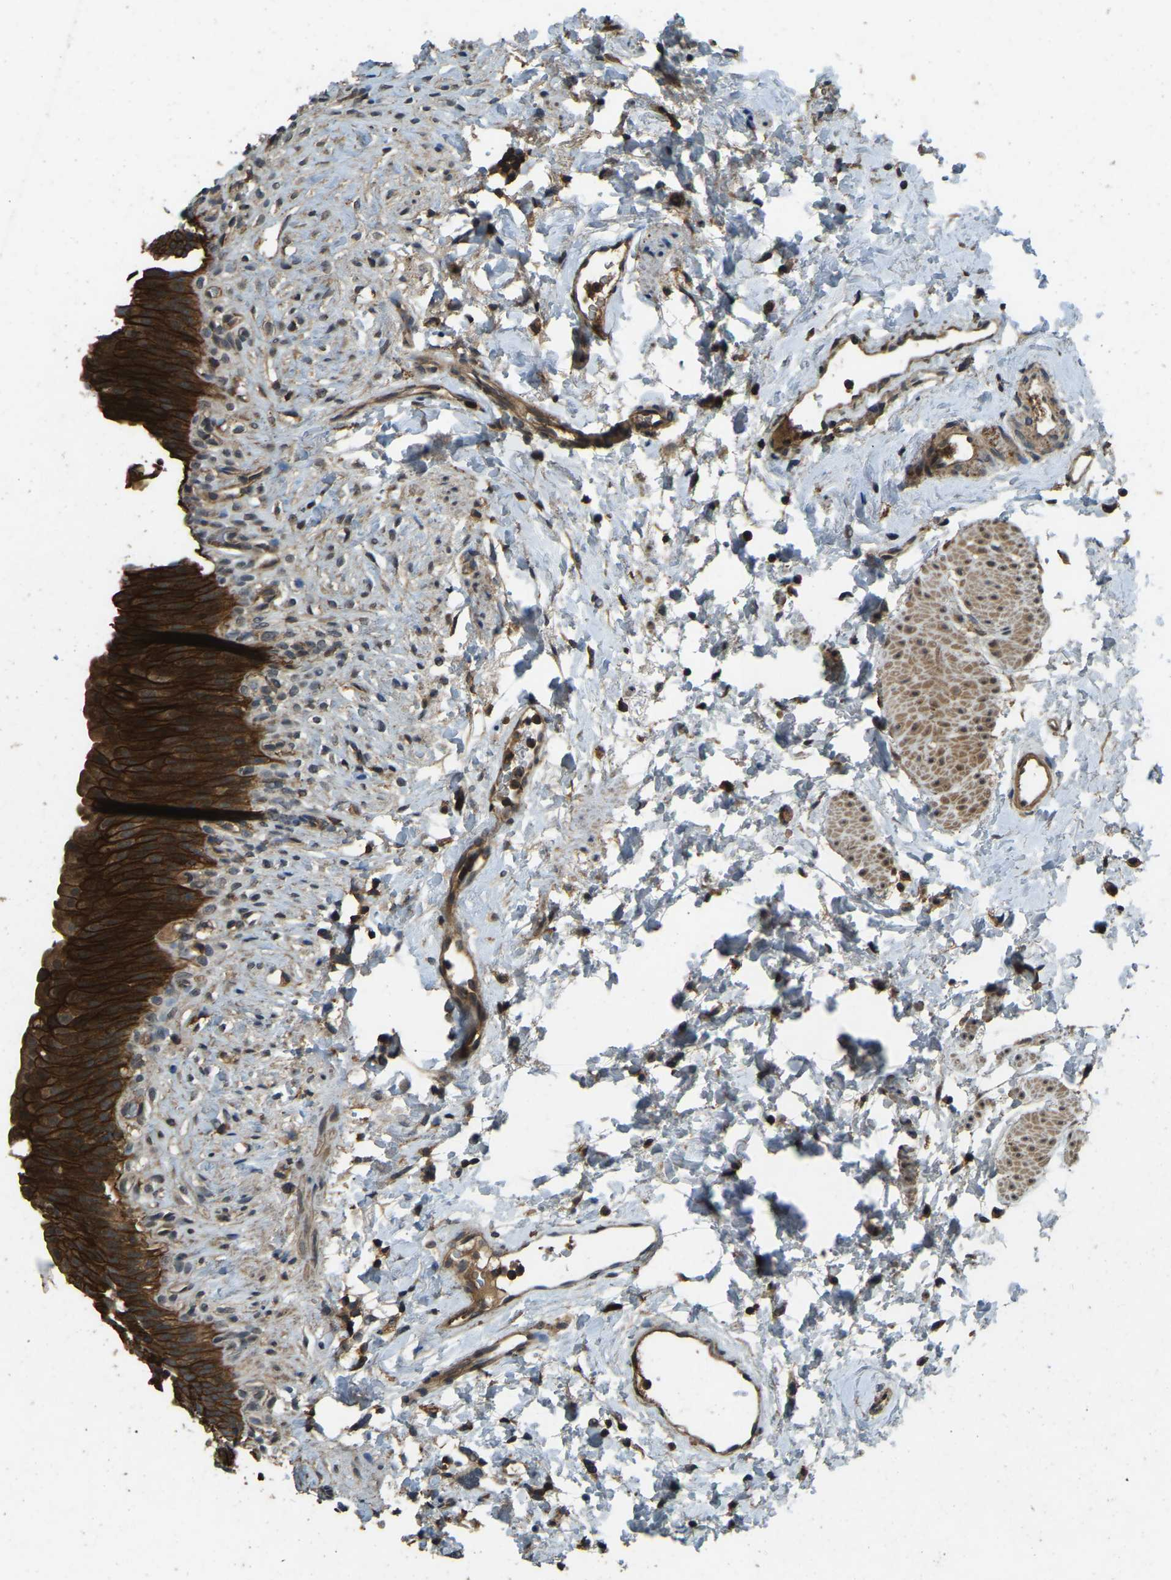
{"staining": {"intensity": "strong", "quantity": ">75%", "location": "cytoplasmic/membranous"}, "tissue": "urinary bladder", "cell_type": "Urothelial cells", "image_type": "normal", "snomed": [{"axis": "morphology", "description": "Normal tissue, NOS"}, {"axis": "topography", "description": "Urinary bladder"}], "caption": "This micrograph exhibits immunohistochemistry staining of normal urinary bladder, with high strong cytoplasmic/membranous positivity in about >75% of urothelial cells.", "gene": "ATP8B1", "patient": {"sex": "female", "age": 79}}